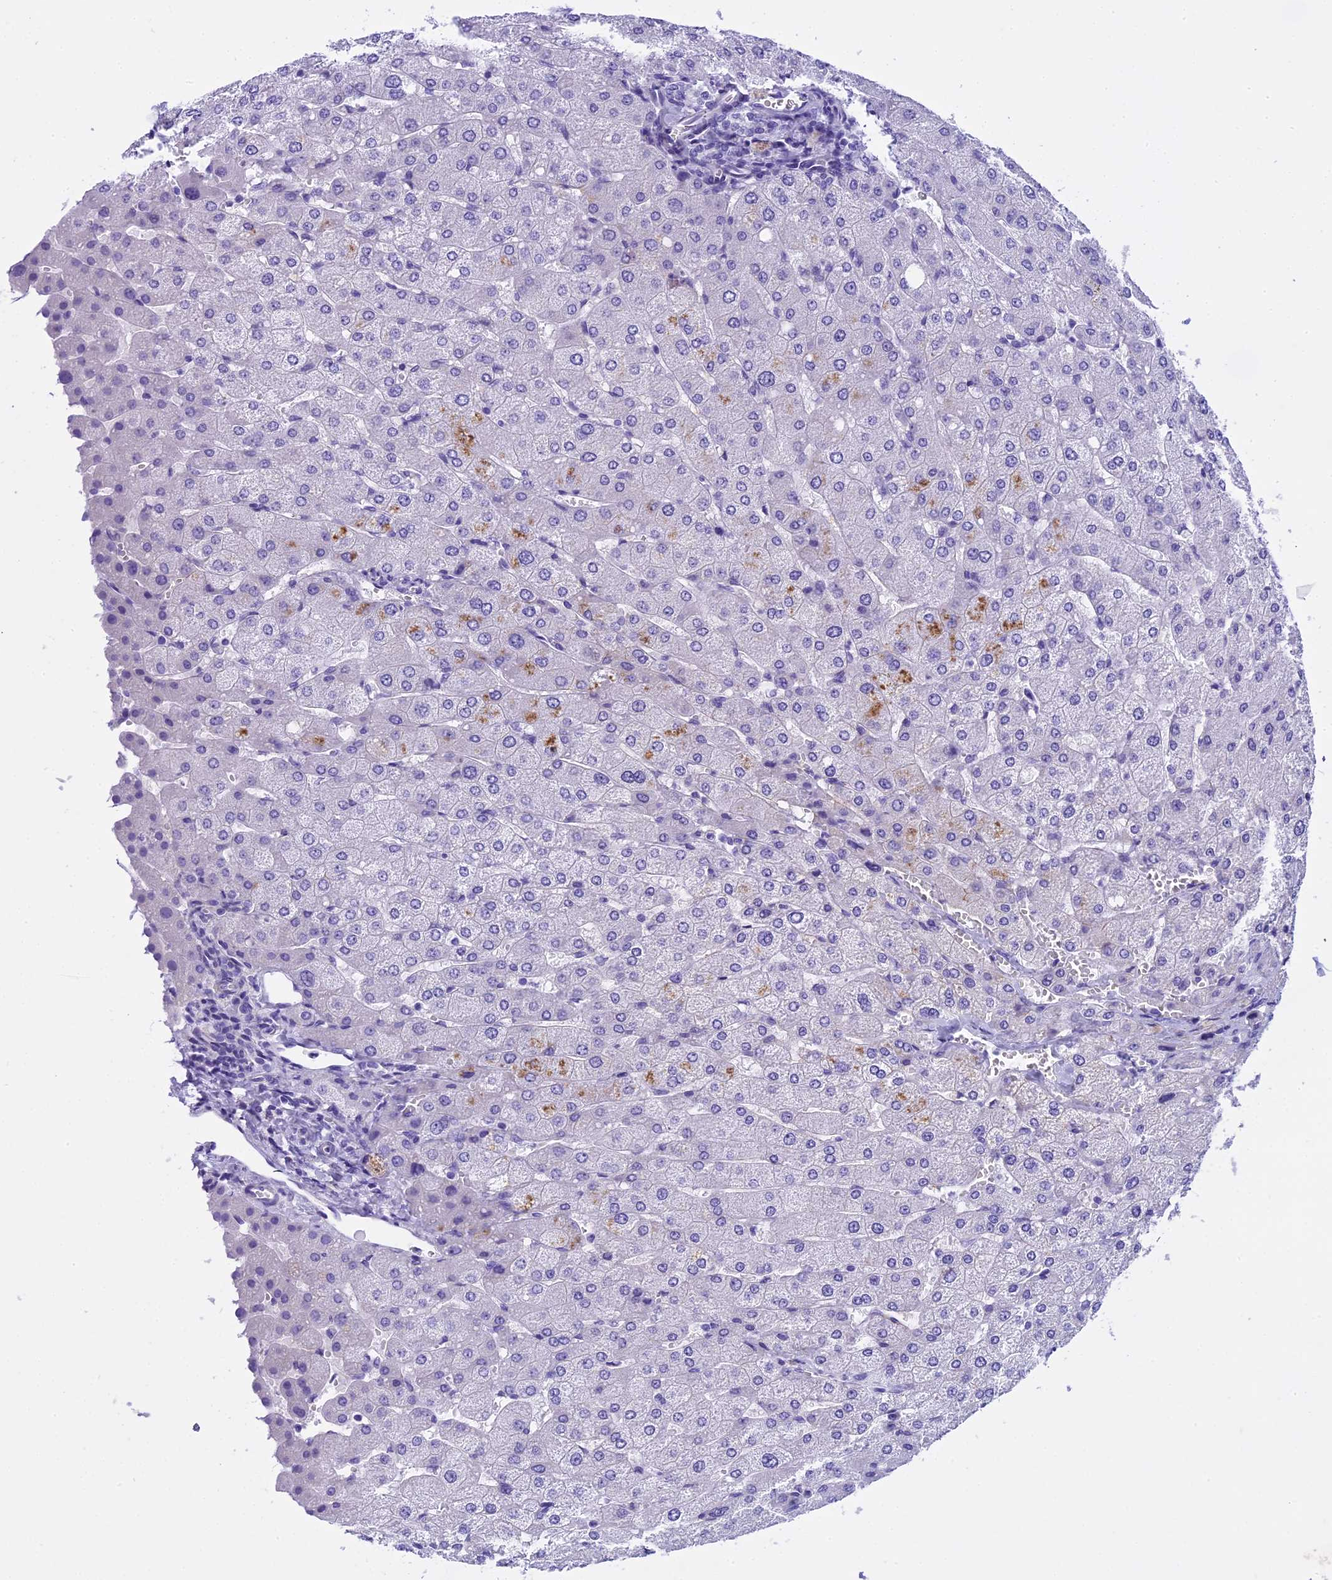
{"staining": {"intensity": "negative", "quantity": "none", "location": "none"}, "tissue": "liver", "cell_type": "Cholangiocytes", "image_type": "normal", "snomed": [{"axis": "morphology", "description": "Normal tissue, NOS"}, {"axis": "topography", "description": "Liver"}], "caption": "A micrograph of liver stained for a protein demonstrates no brown staining in cholangiocytes.", "gene": "KCTD14", "patient": {"sex": "male", "age": 55}}